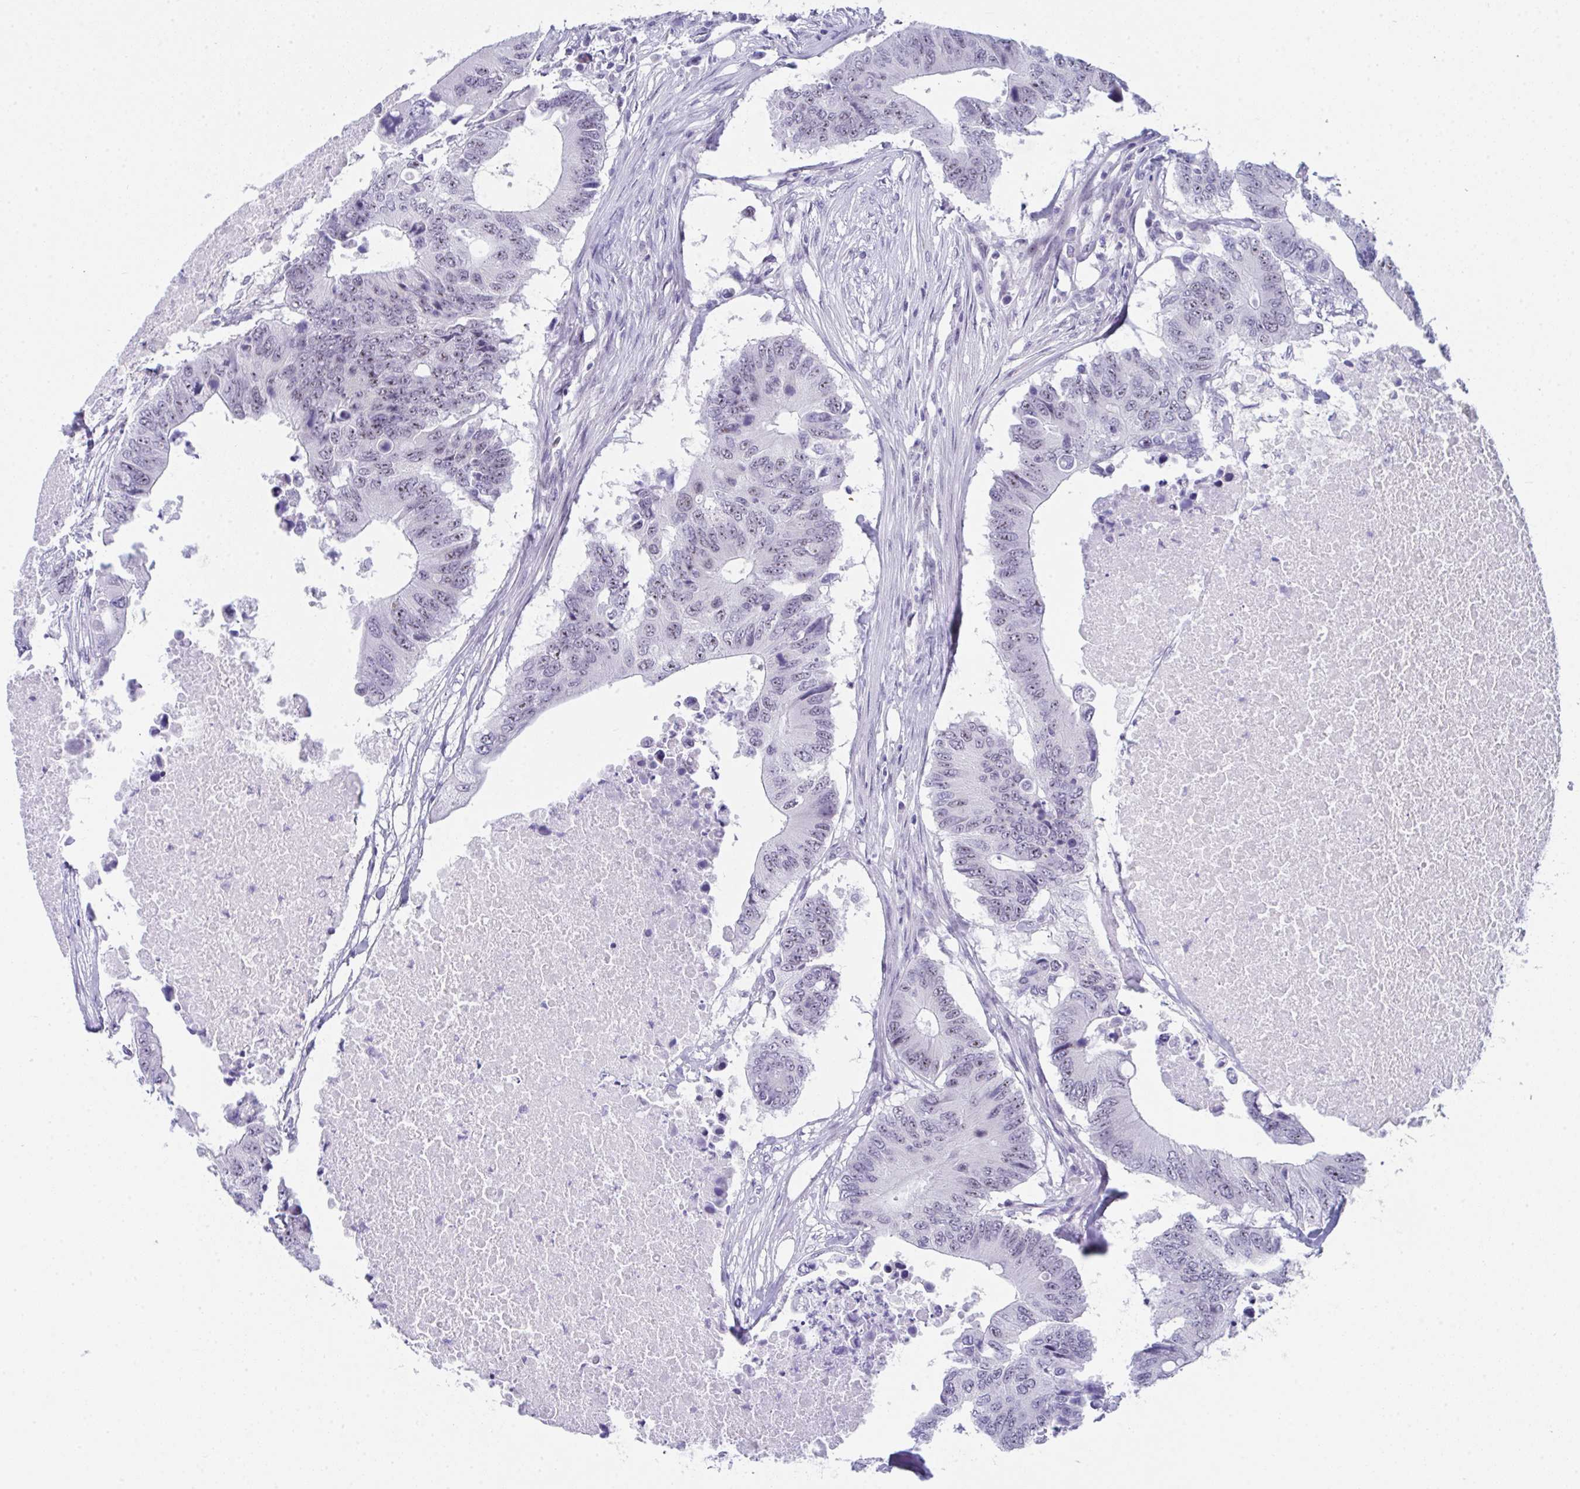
{"staining": {"intensity": "weak", "quantity": "<25%", "location": "nuclear"}, "tissue": "colorectal cancer", "cell_type": "Tumor cells", "image_type": "cancer", "snomed": [{"axis": "morphology", "description": "Adenocarcinoma, NOS"}, {"axis": "topography", "description": "Colon"}], "caption": "Histopathology image shows no protein staining in tumor cells of adenocarcinoma (colorectal) tissue.", "gene": "CDK13", "patient": {"sex": "male", "age": 71}}